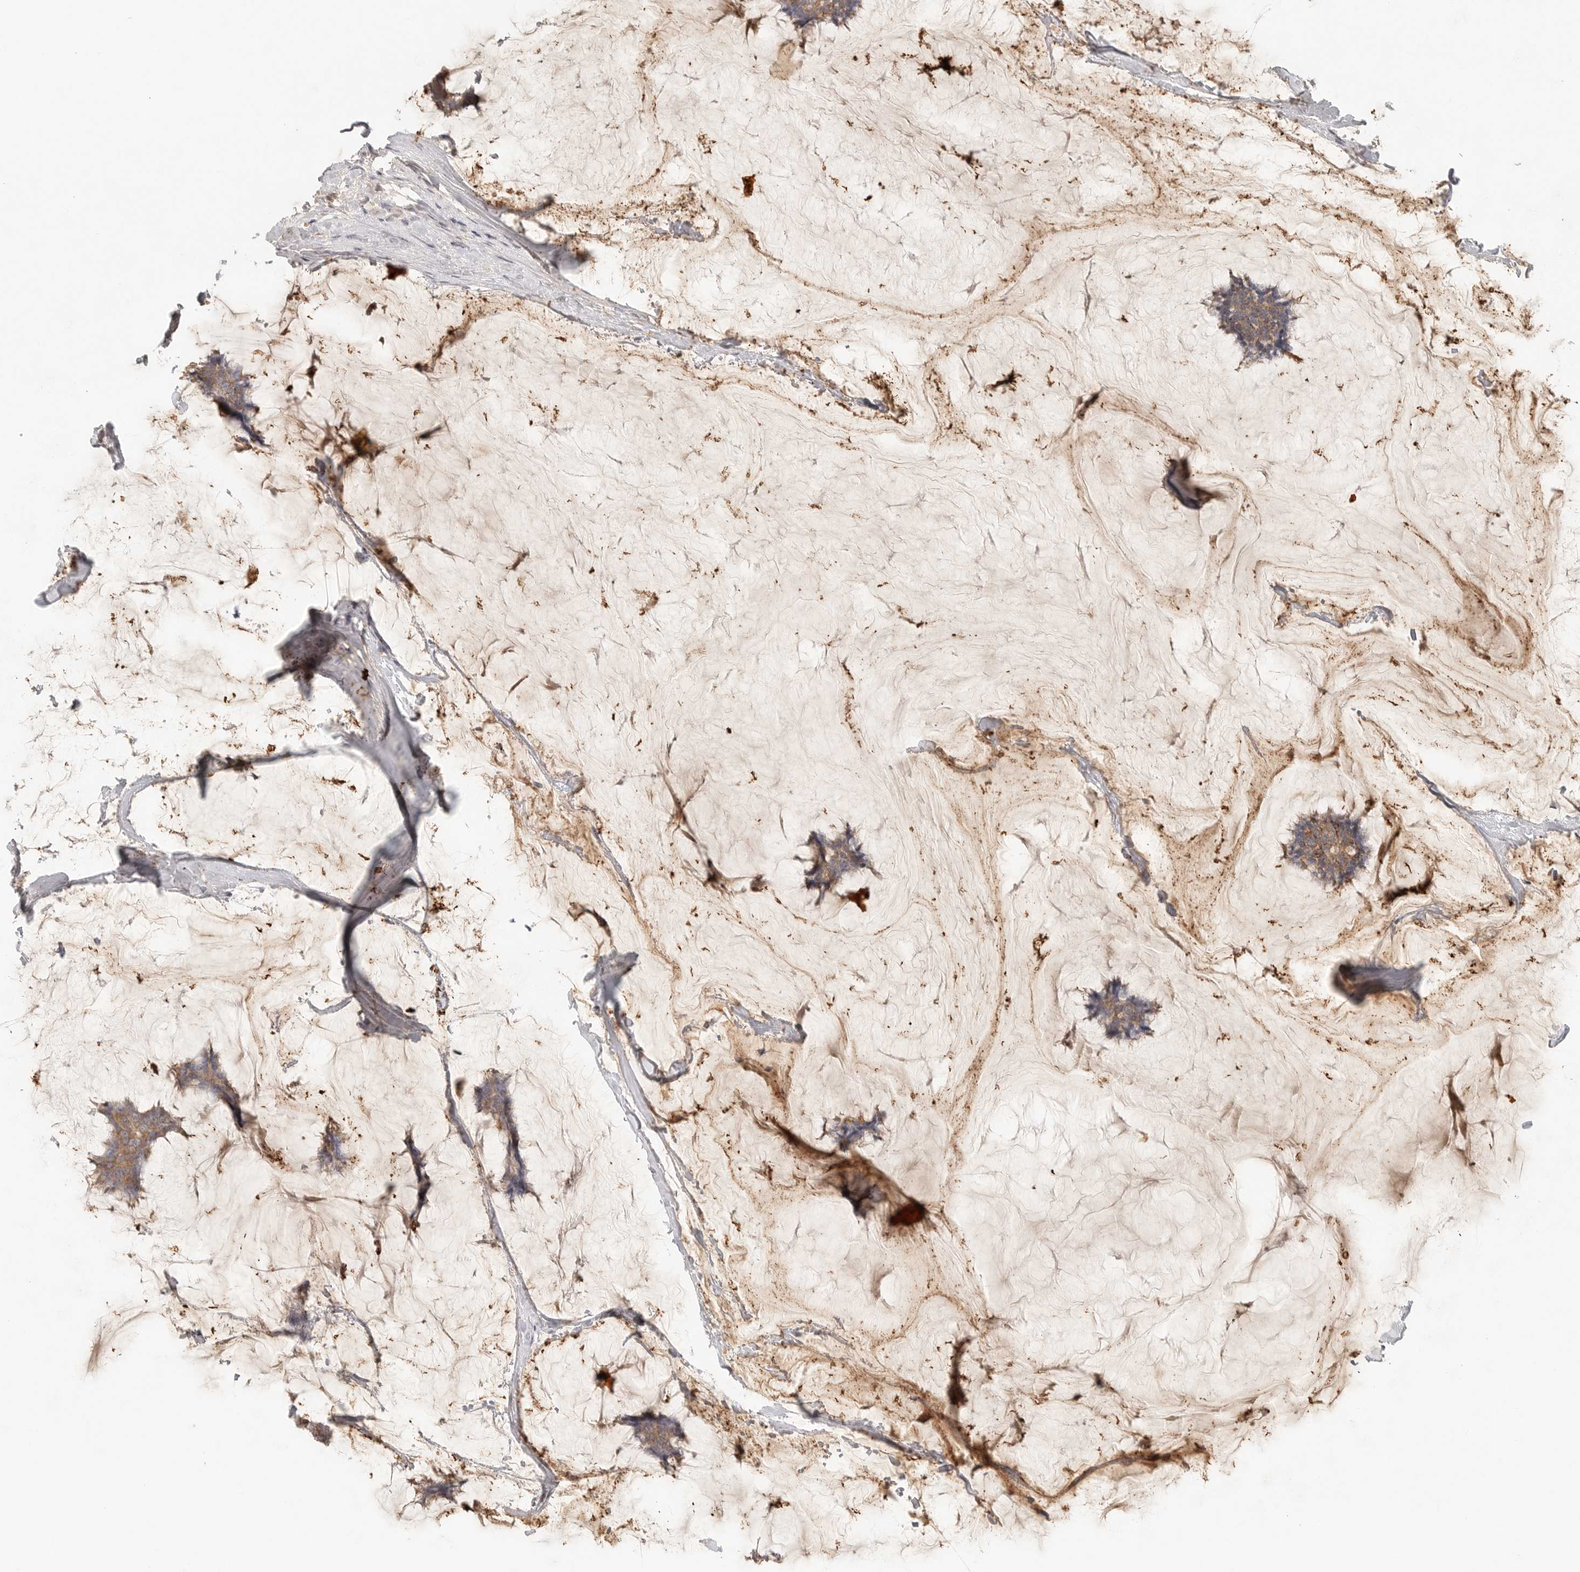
{"staining": {"intensity": "moderate", "quantity": ">75%", "location": "cytoplasmic/membranous"}, "tissue": "breast cancer", "cell_type": "Tumor cells", "image_type": "cancer", "snomed": [{"axis": "morphology", "description": "Duct carcinoma"}, {"axis": "topography", "description": "Breast"}], "caption": "Immunohistochemistry (DAB) staining of human breast cancer shows moderate cytoplasmic/membranous protein positivity in about >75% of tumor cells.", "gene": "HDAC6", "patient": {"sex": "female", "age": 93}}